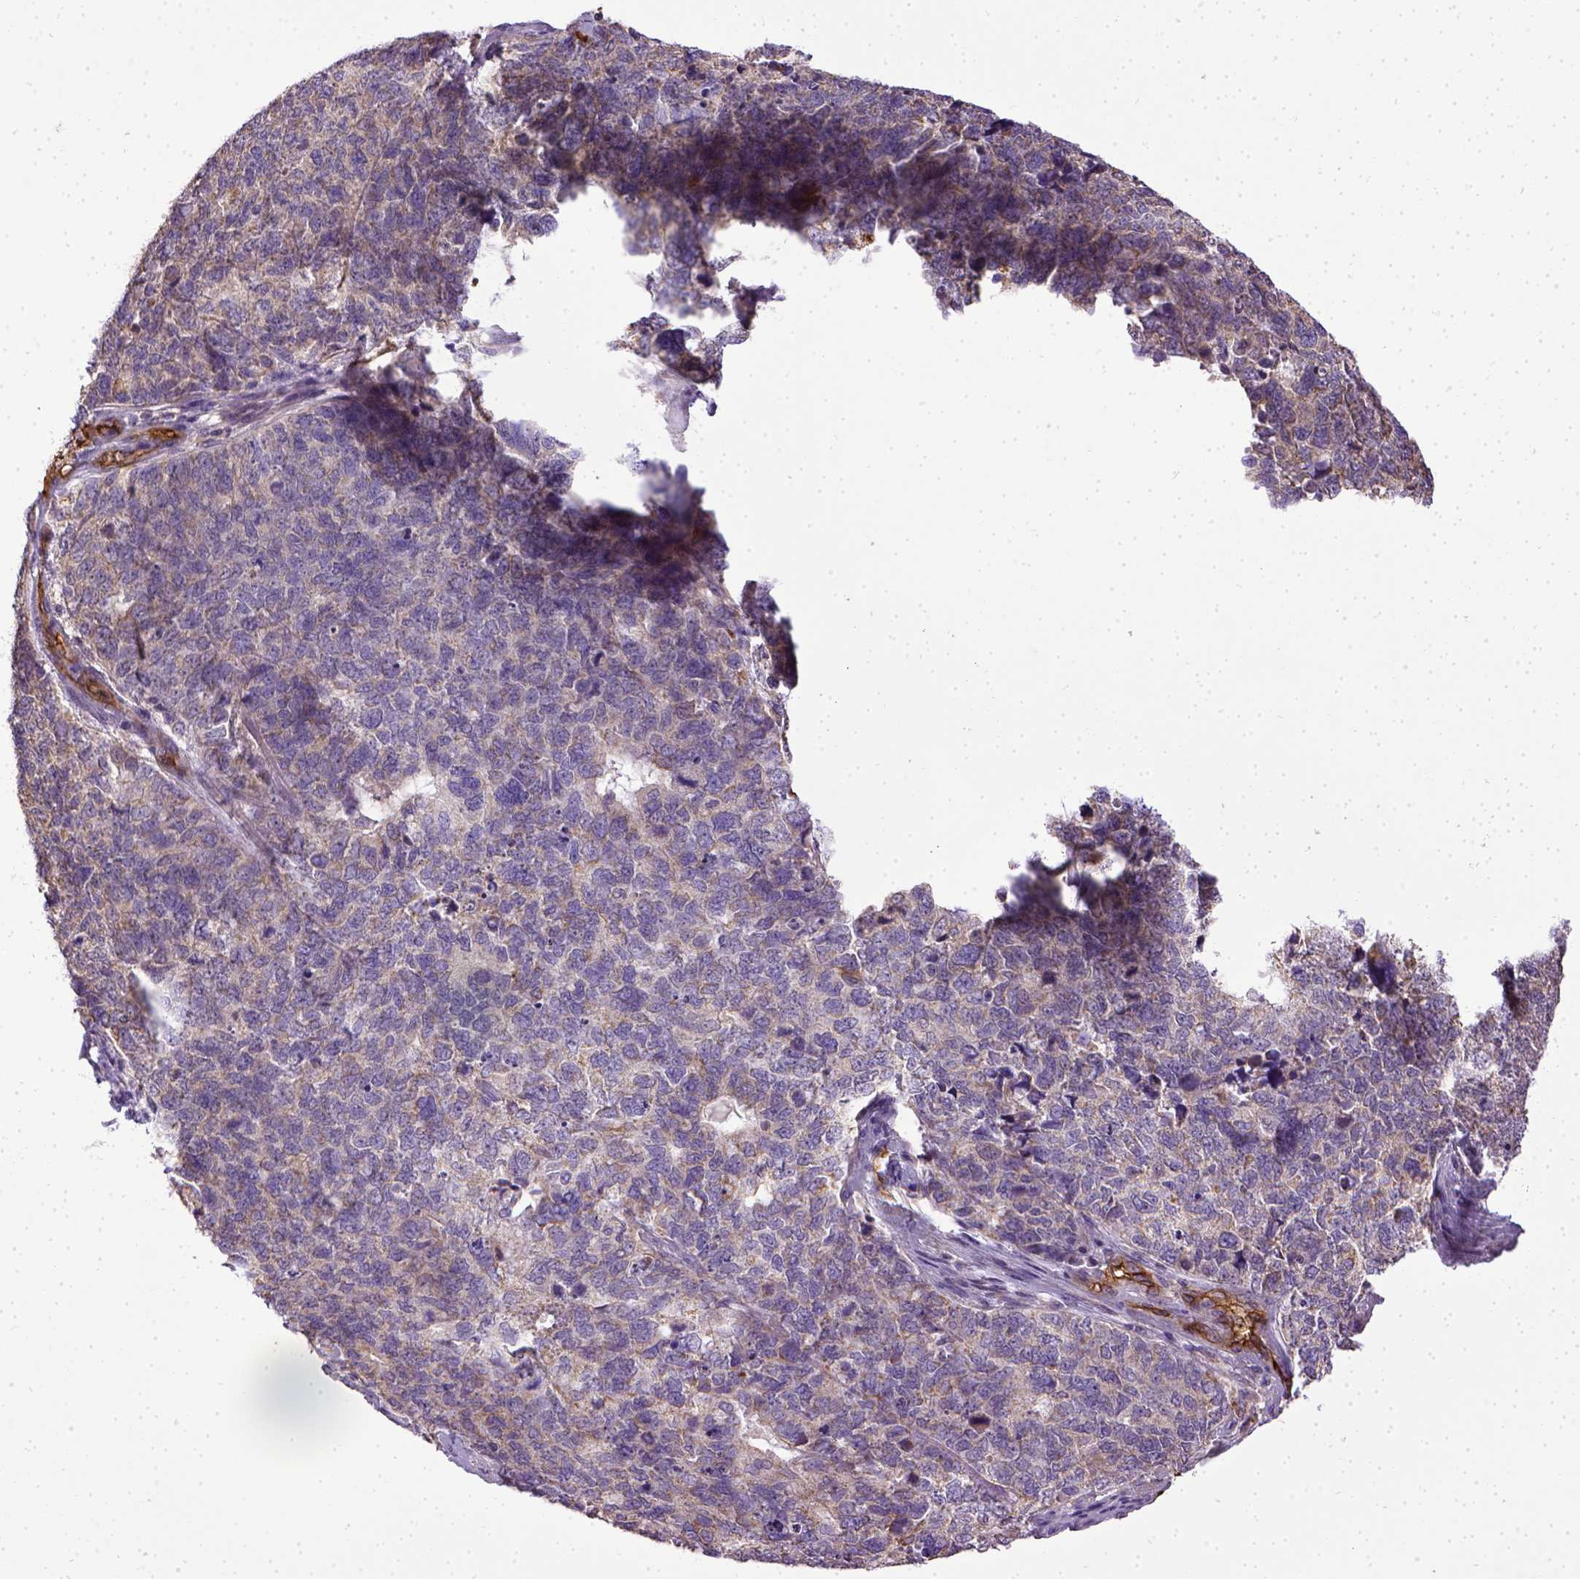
{"staining": {"intensity": "weak", "quantity": "25%-75%", "location": "cytoplasmic/membranous"}, "tissue": "cervical cancer", "cell_type": "Tumor cells", "image_type": "cancer", "snomed": [{"axis": "morphology", "description": "Squamous cell carcinoma, NOS"}, {"axis": "topography", "description": "Cervix"}], "caption": "Human cervical cancer (squamous cell carcinoma) stained with a protein marker demonstrates weak staining in tumor cells.", "gene": "ENG", "patient": {"sex": "female", "age": 63}}